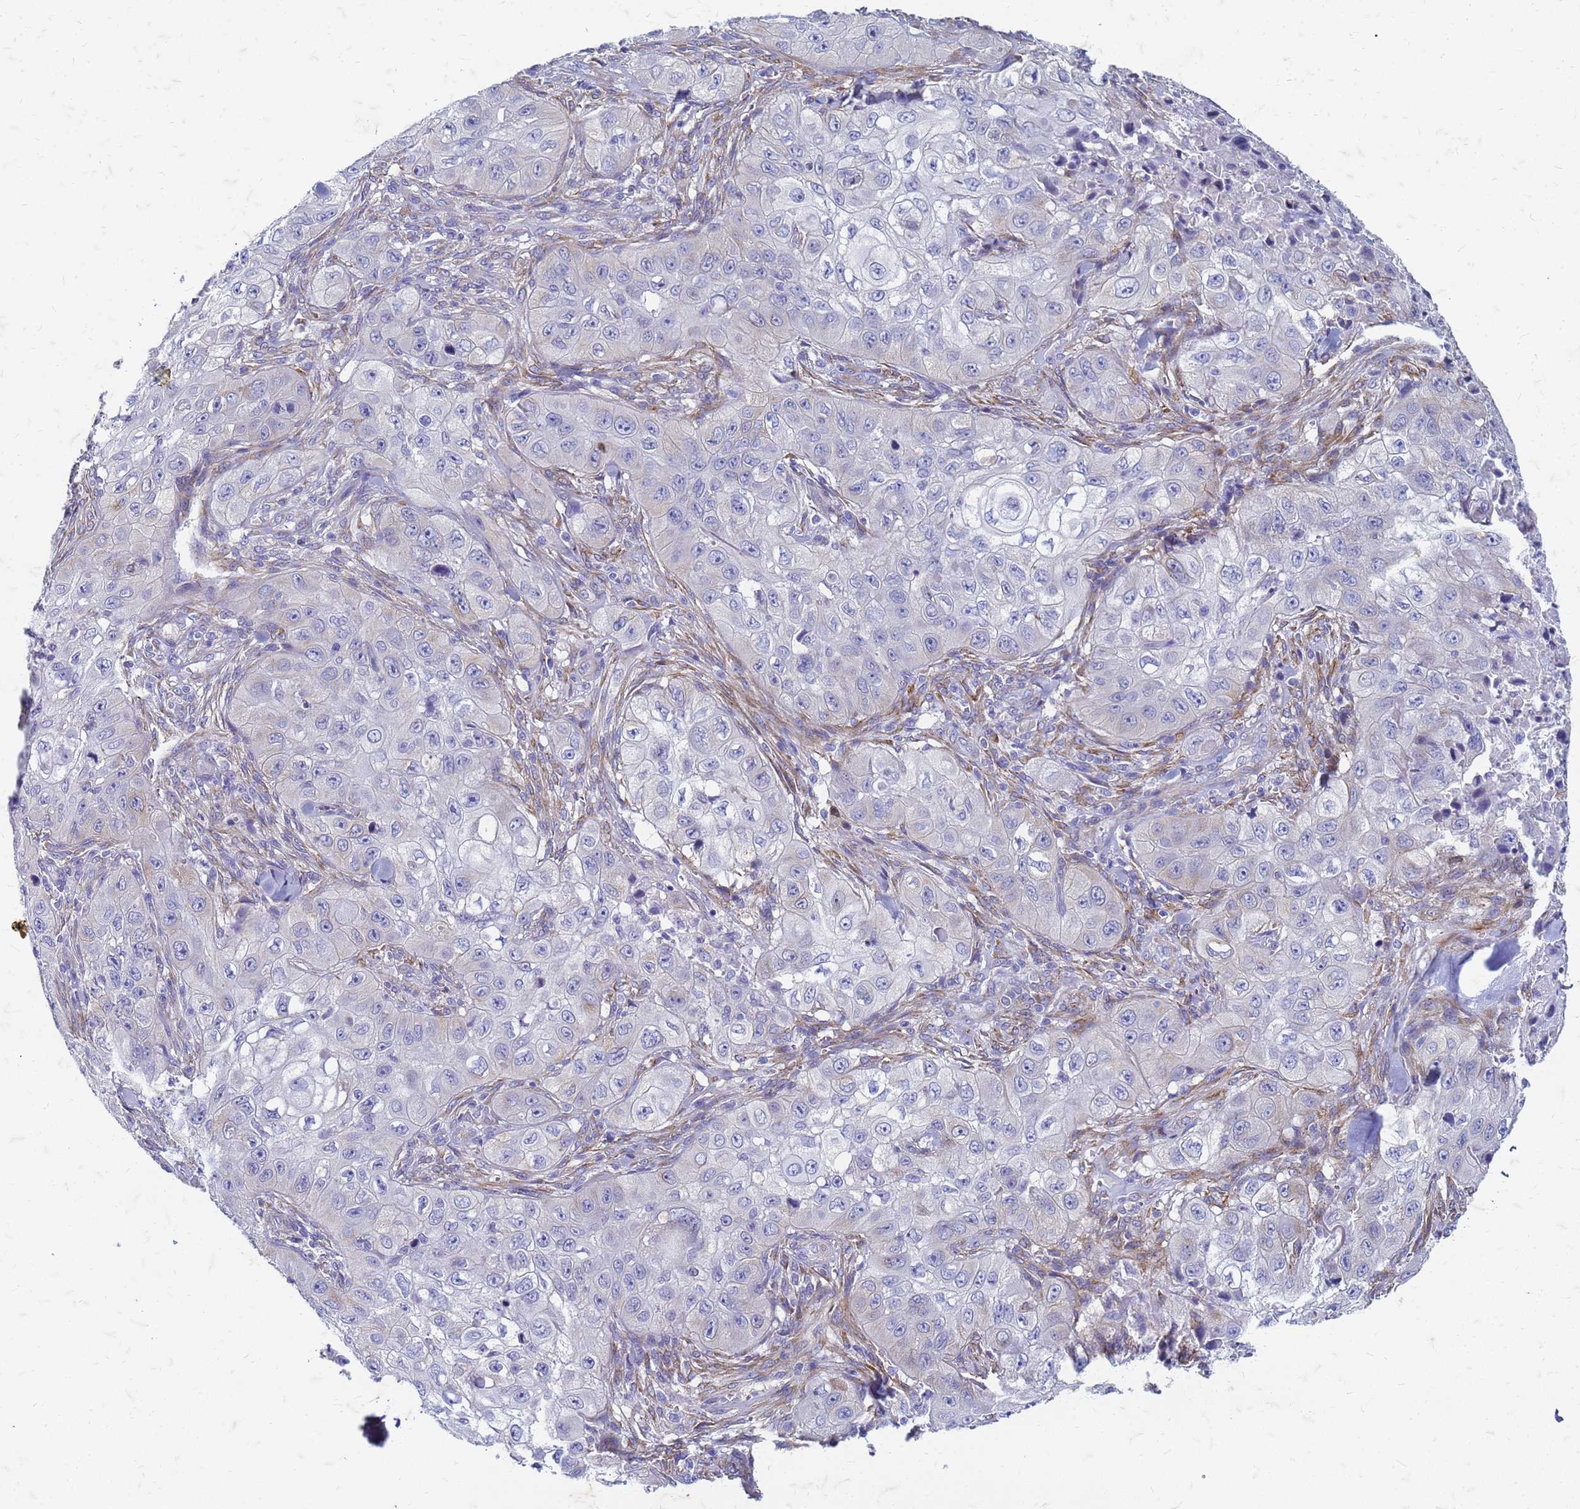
{"staining": {"intensity": "negative", "quantity": "none", "location": "none"}, "tissue": "skin cancer", "cell_type": "Tumor cells", "image_type": "cancer", "snomed": [{"axis": "morphology", "description": "Squamous cell carcinoma, NOS"}, {"axis": "topography", "description": "Skin"}, {"axis": "topography", "description": "Subcutis"}], "caption": "This histopathology image is of squamous cell carcinoma (skin) stained with immunohistochemistry (IHC) to label a protein in brown with the nuclei are counter-stained blue. There is no expression in tumor cells.", "gene": "TRIM64B", "patient": {"sex": "male", "age": 73}}